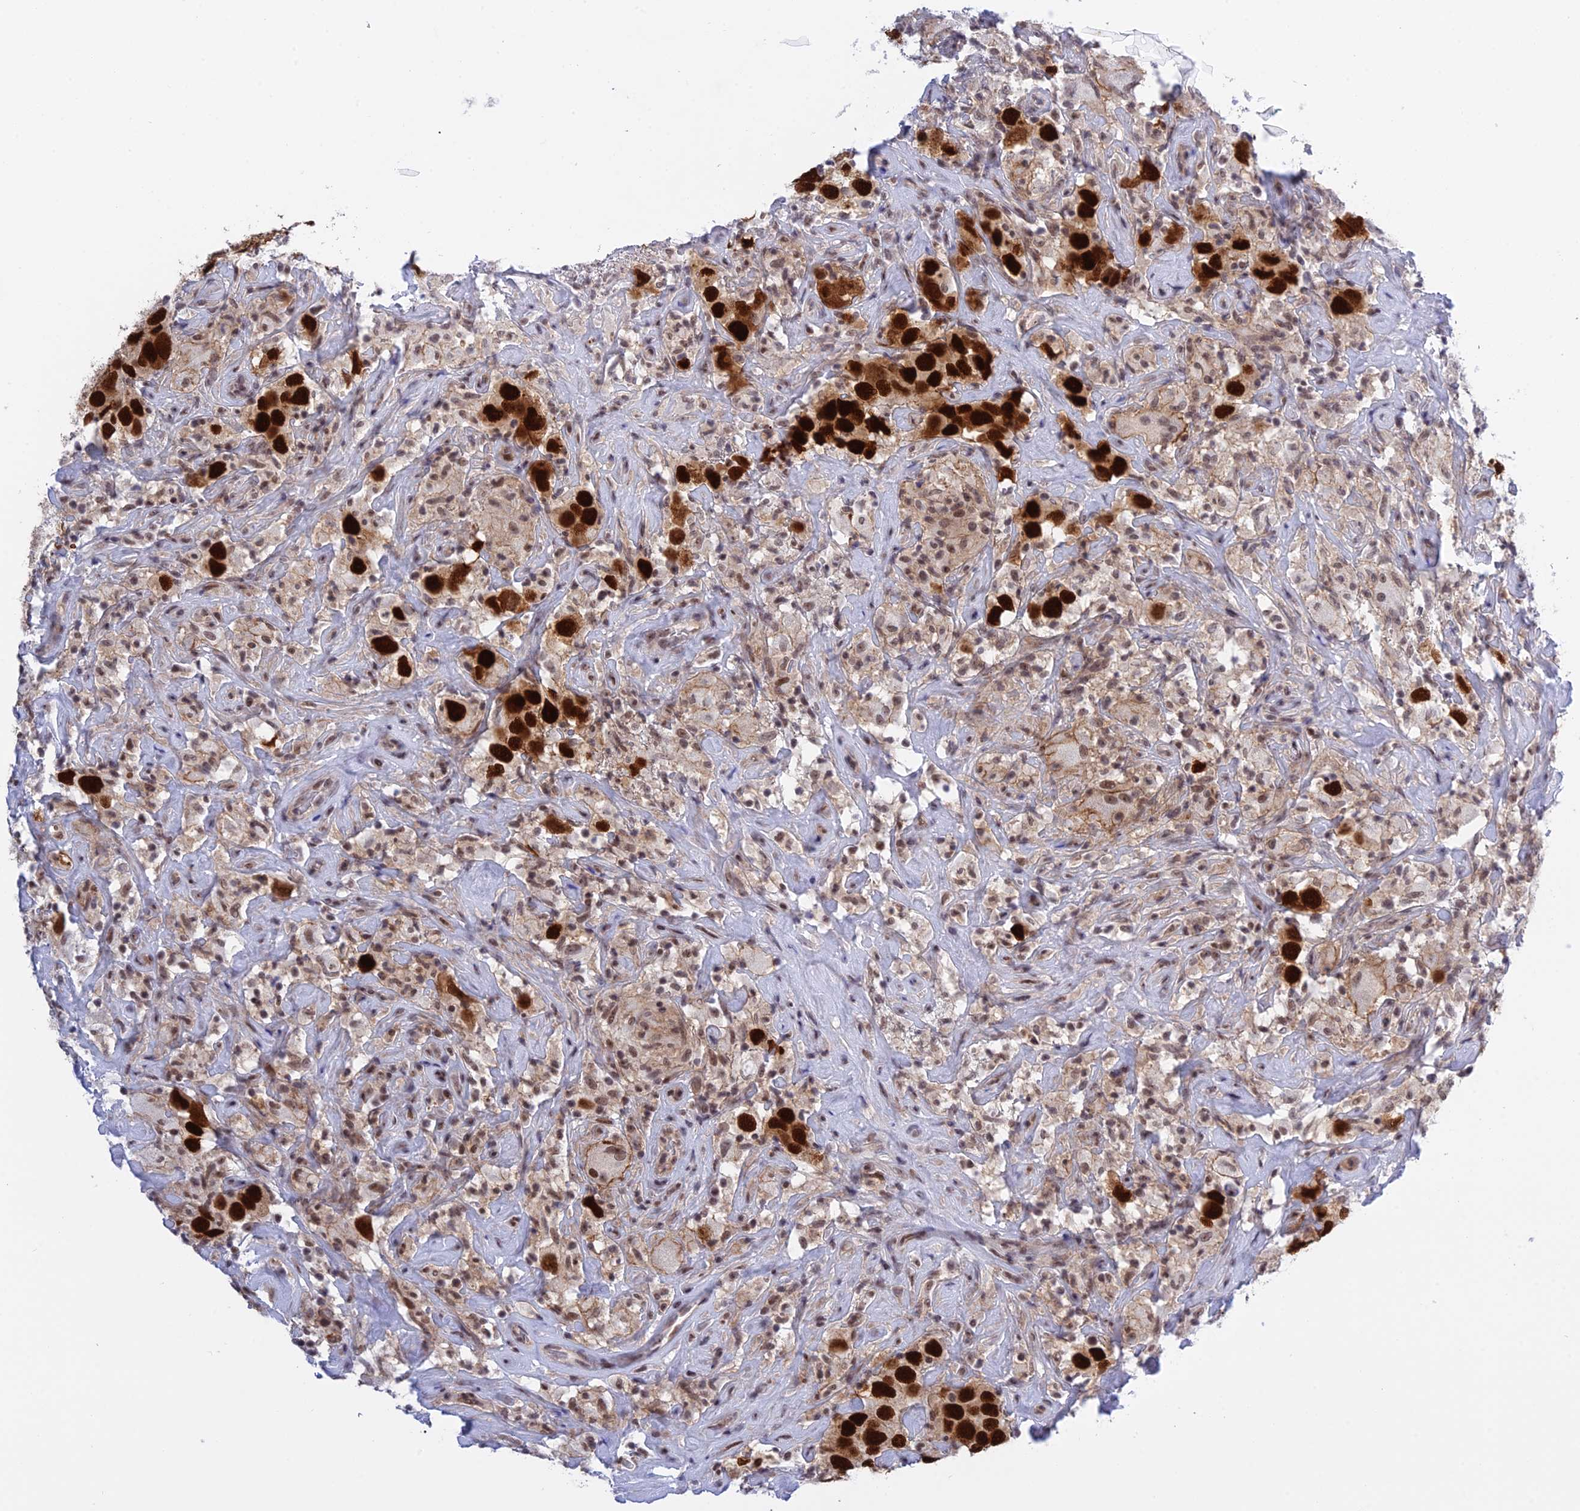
{"staining": {"intensity": "strong", "quantity": ">75%", "location": "cytoplasmic/membranous,nuclear"}, "tissue": "testis cancer", "cell_type": "Tumor cells", "image_type": "cancer", "snomed": [{"axis": "morphology", "description": "Seminoma, NOS"}, {"axis": "topography", "description": "Testis"}], "caption": "Brown immunohistochemical staining in human testis cancer (seminoma) exhibits strong cytoplasmic/membranous and nuclear expression in approximately >75% of tumor cells.", "gene": "TCEA1", "patient": {"sex": "male", "age": 49}}